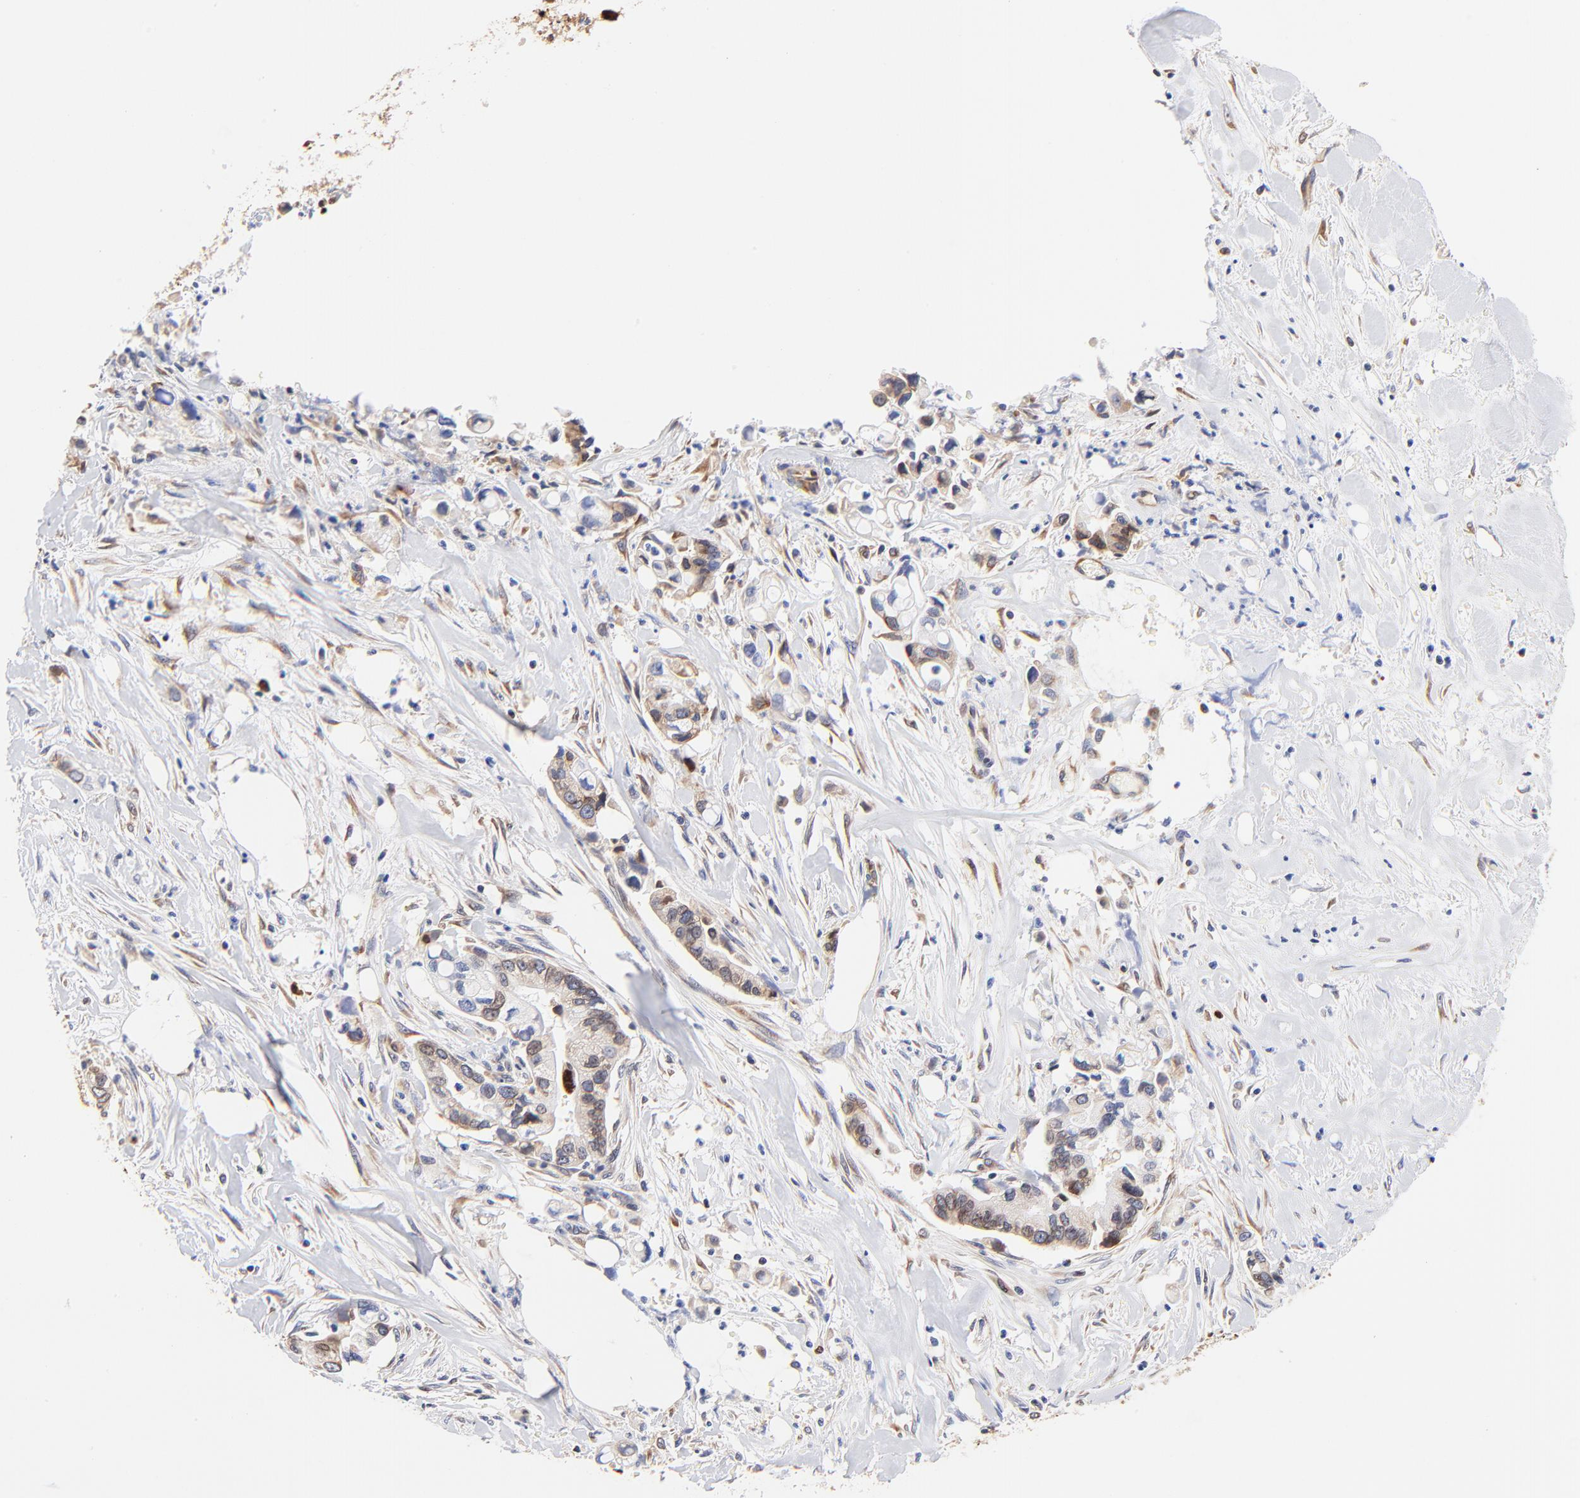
{"staining": {"intensity": "weak", "quantity": ">75%", "location": "cytoplasmic/membranous"}, "tissue": "pancreatic cancer", "cell_type": "Tumor cells", "image_type": "cancer", "snomed": [{"axis": "morphology", "description": "Adenocarcinoma, NOS"}, {"axis": "topography", "description": "Pancreas"}], "caption": "Protein staining shows weak cytoplasmic/membranous positivity in about >75% of tumor cells in pancreatic adenocarcinoma.", "gene": "RPL27", "patient": {"sex": "male", "age": 70}}